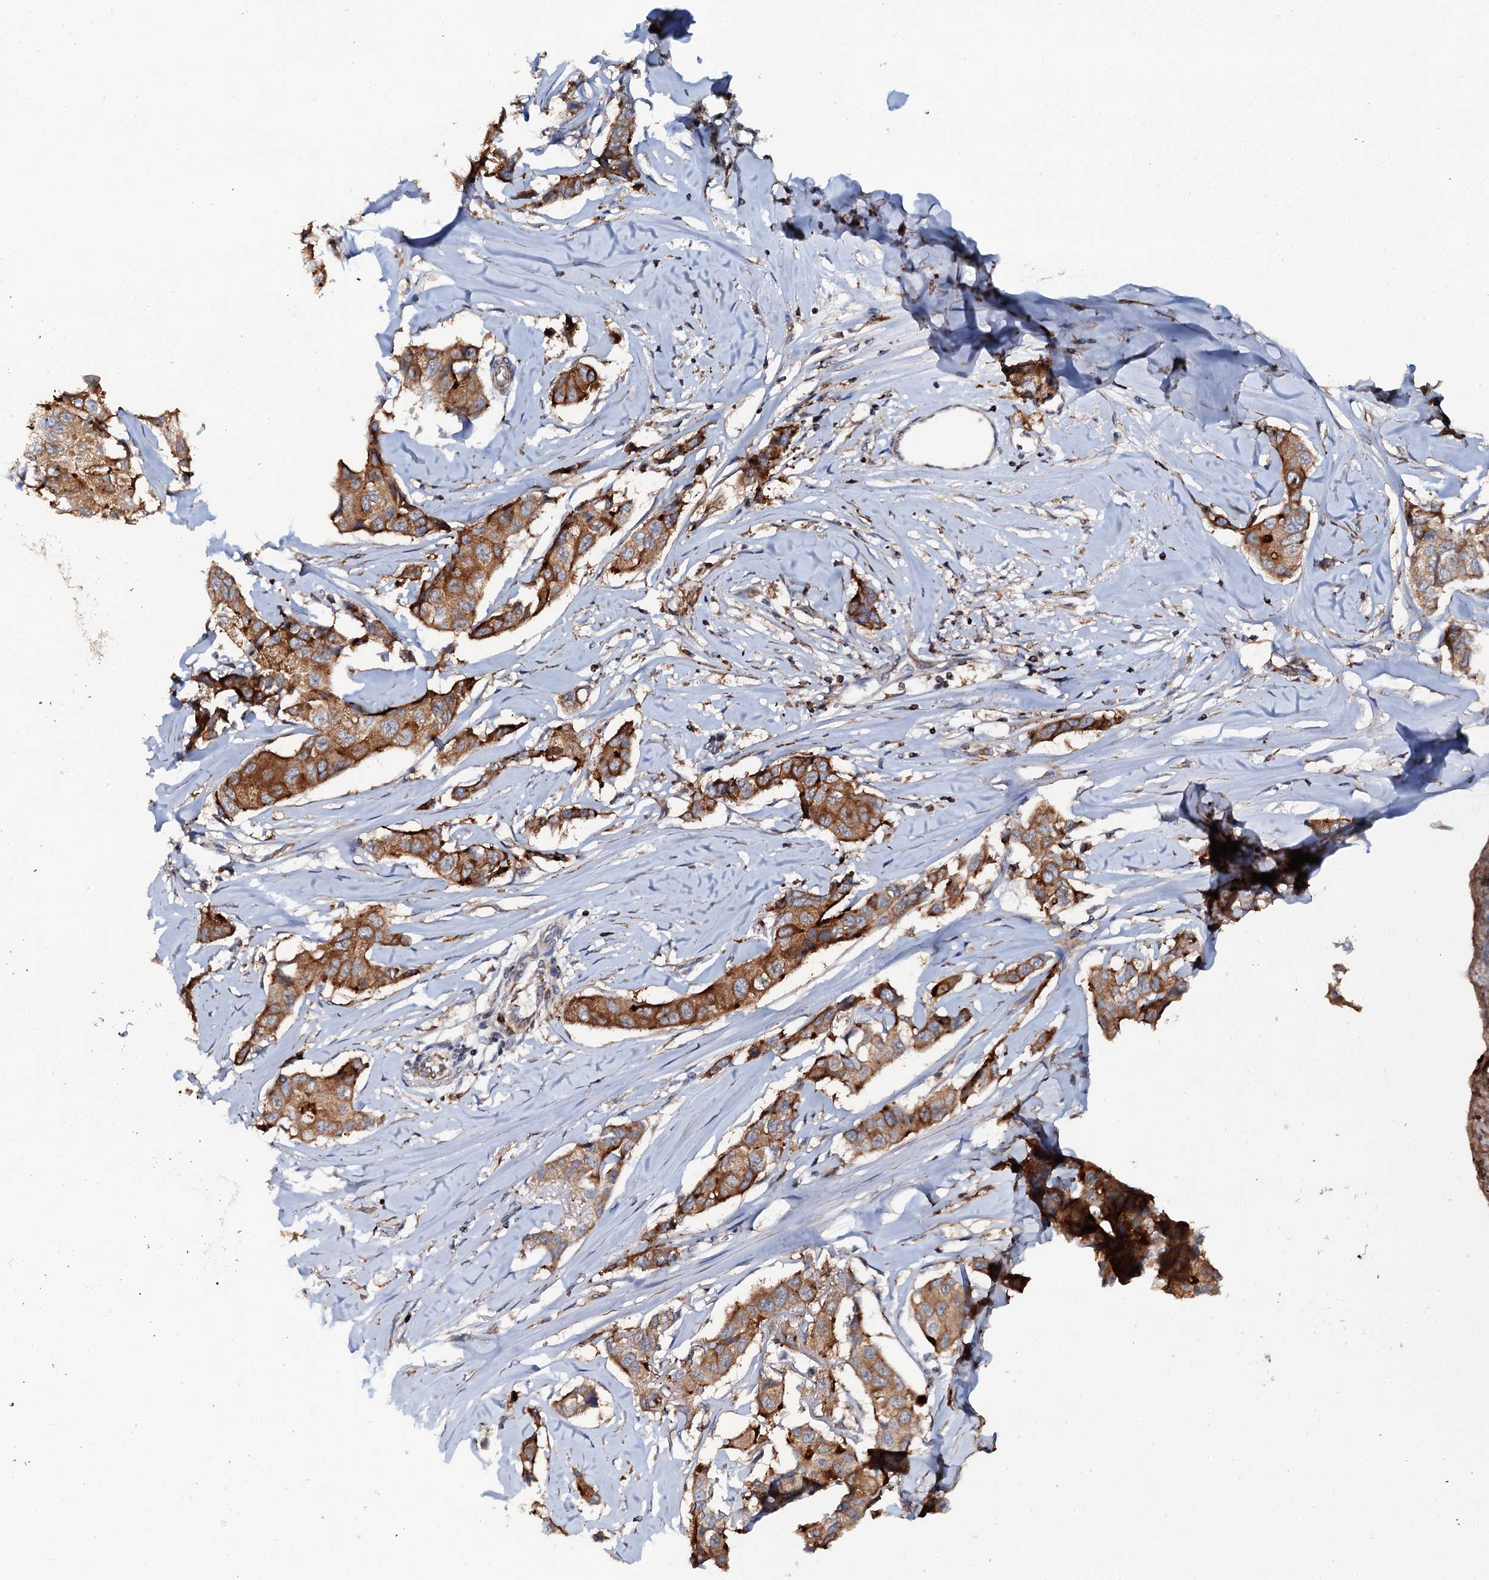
{"staining": {"intensity": "strong", "quantity": ">75%", "location": "cytoplasmic/membranous"}, "tissue": "breast cancer", "cell_type": "Tumor cells", "image_type": "cancer", "snomed": [{"axis": "morphology", "description": "Duct carcinoma"}, {"axis": "topography", "description": "Breast"}], "caption": "A photomicrograph showing strong cytoplasmic/membranous expression in about >75% of tumor cells in breast cancer (invasive ductal carcinoma), as visualized by brown immunohistochemical staining.", "gene": "VAMP8", "patient": {"sex": "female", "age": 80}}